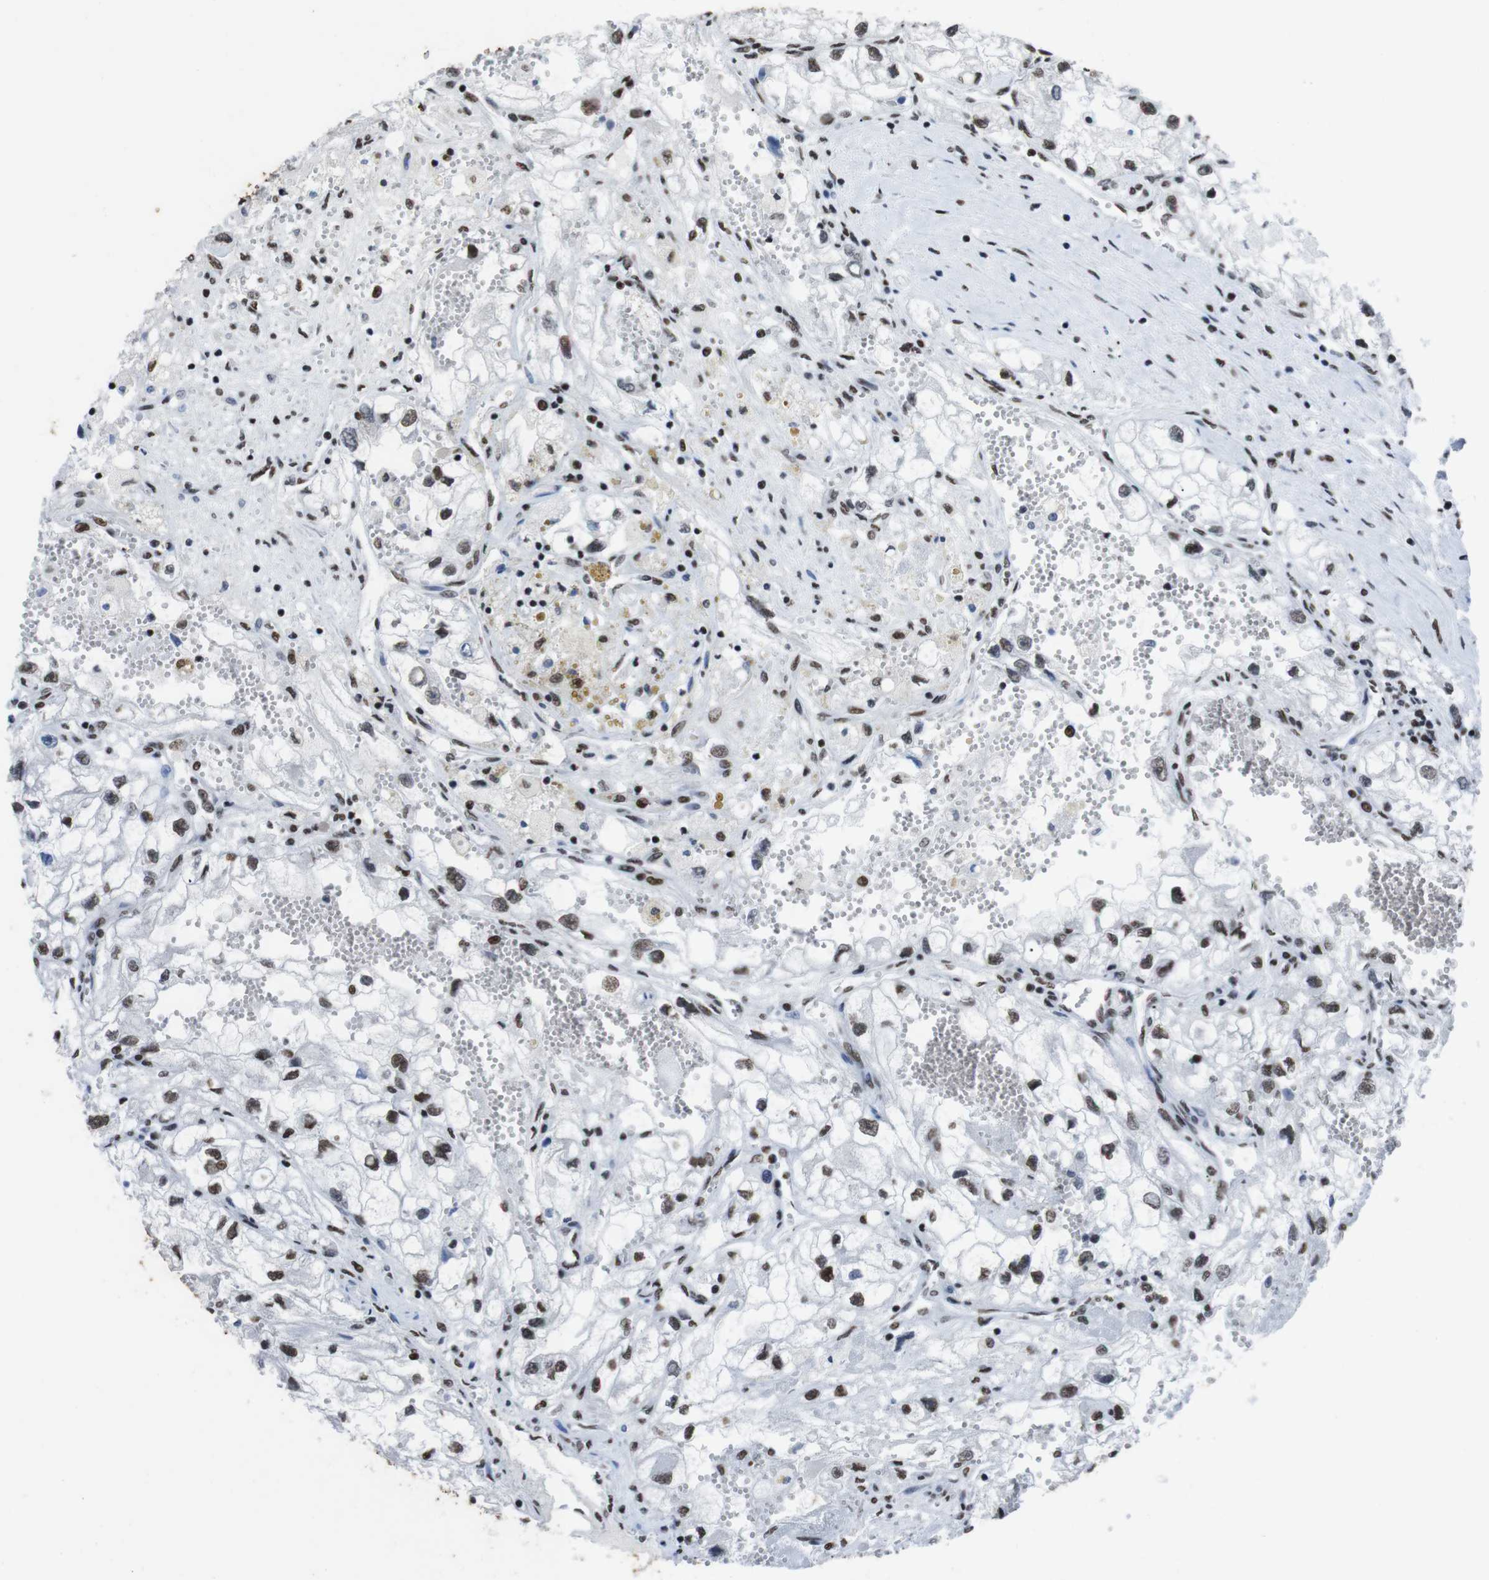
{"staining": {"intensity": "moderate", "quantity": ">75%", "location": "nuclear"}, "tissue": "renal cancer", "cell_type": "Tumor cells", "image_type": "cancer", "snomed": [{"axis": "morphology", "description": "Adenocarcinoma, NOS"}, {"axis": "topography", "description": "Kidney"}], "caption": "A histopathology image of human renal cancer stained for a protein shows moderate nuclear brown staining in tumor cells.", "gene": "PIP4P2", "patient": {"sex": "female", "age": 70}}